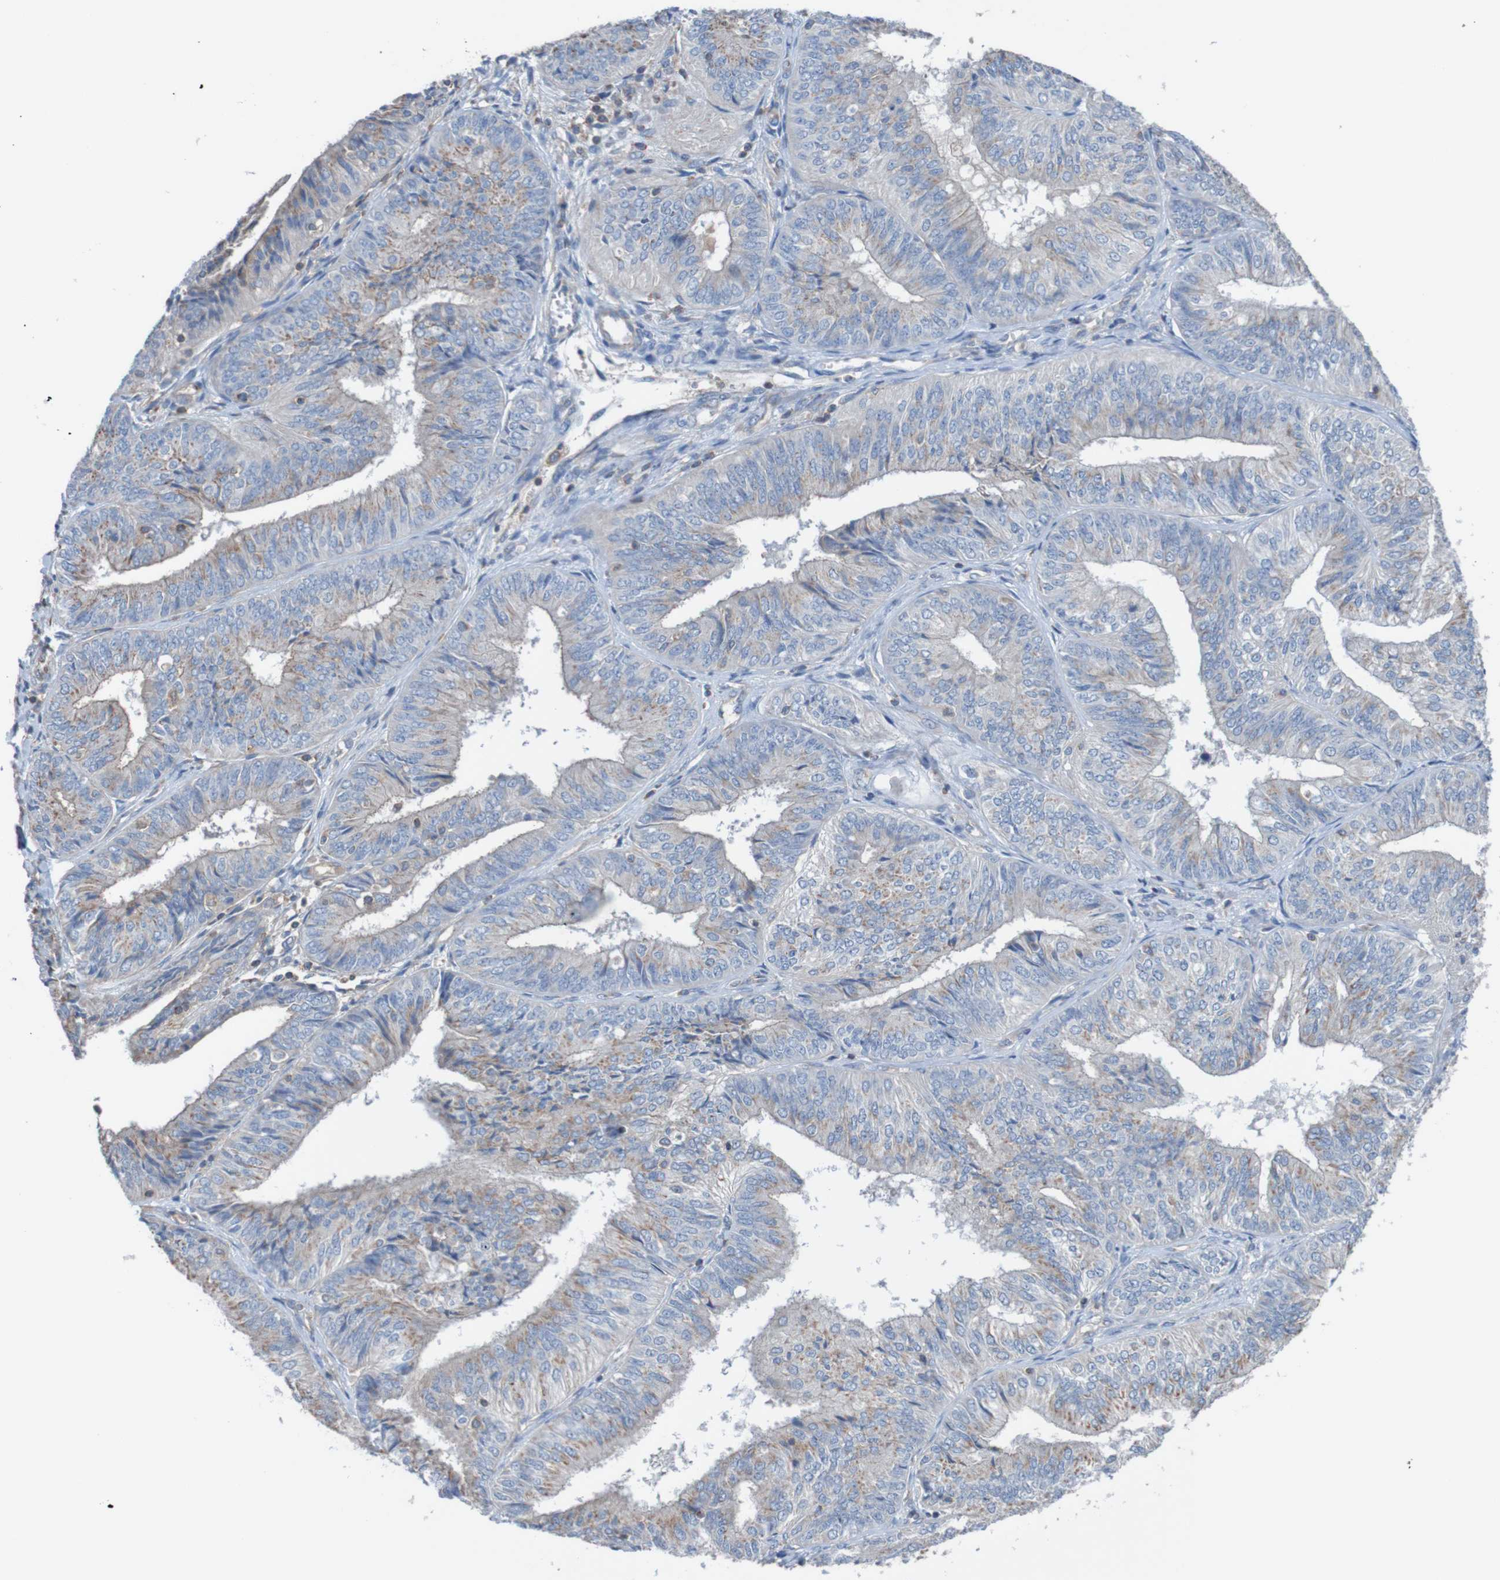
{"staining": {"intensity": "moderate", "quantity": "25%-75%", "location": "cytoplasmic/membranous"}, "tissue": "endometrial cancer", "cell_type": "Tumor cells", "image_type": "cancer", "snomed": [{"axis": "morphology", "description": "Adenocarcinoma, NOS"}, {"axis": "topography", "description": "Endometrium"}], "caption": "Human endometrial cancer stained for a protein (brown) displays moderate cytoplasmic/membranous positive positivity in approximately 25%-75% of tumor cells.", "gene": "MINAR1", "patient": {"sex": "female", "age": 58}}